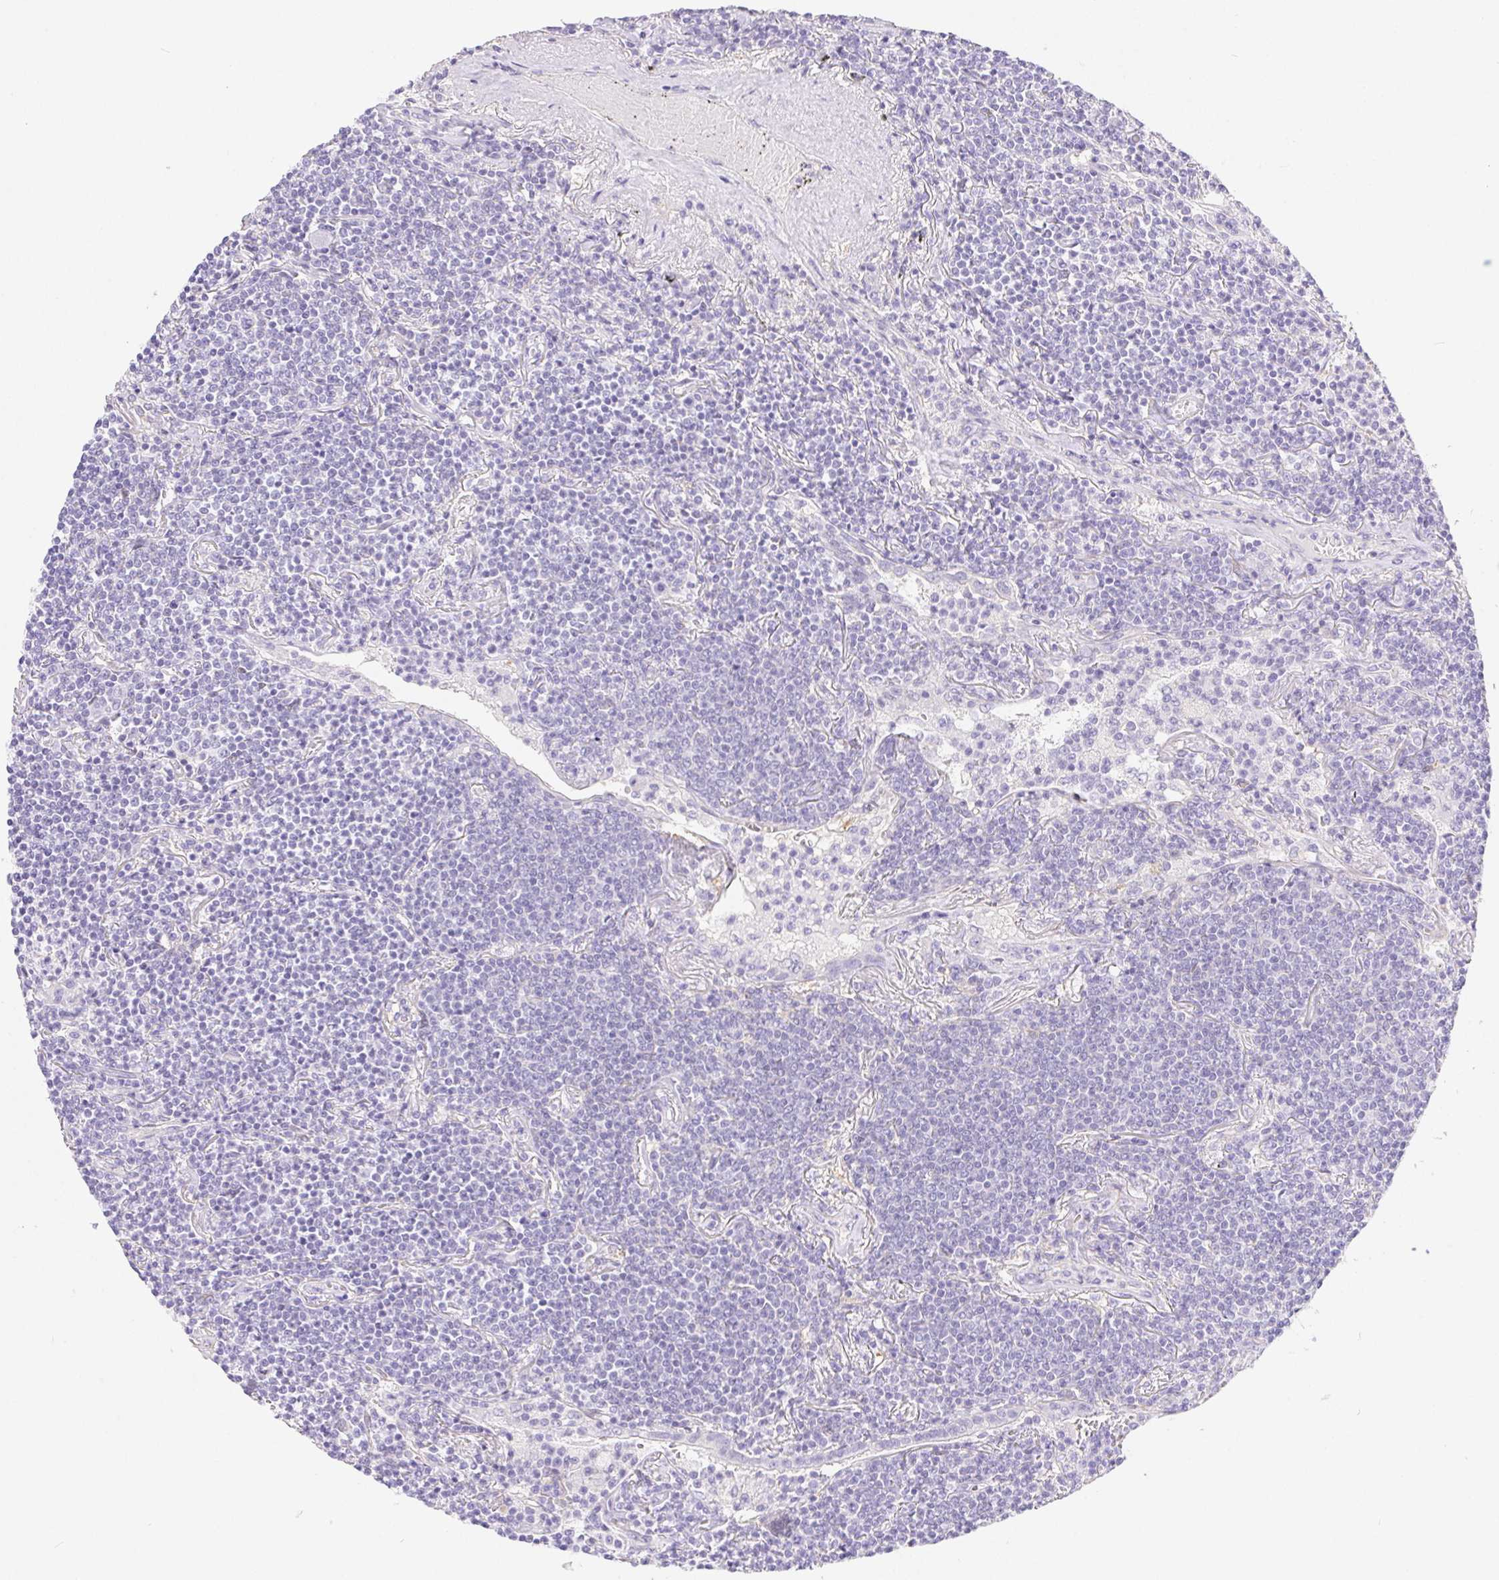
{"staining": {"intensity": "negative", "quantity": "none", "location": "none"}, "tissue": "lymphoma", "cell_type": "Tumor cells", "image_type": "cancer", "snomed": [{"axis": "morphology", "description": "Malignant lymphoma, non-Hodgkin's type, Low grade"}, {"axis": "topography", "description": "Lung"}], "caption": "This photomicrograph is of malignant lymphoma, non-Hodgkin's type (low-grade) stained with immunohistochemistry (IHC) to label a protein in brown with the nuclei are counter-stained blue. There is no positivity in tumor cells.", "gene": "PNLIP", "patient": {"sex": "female", "age": 71}}